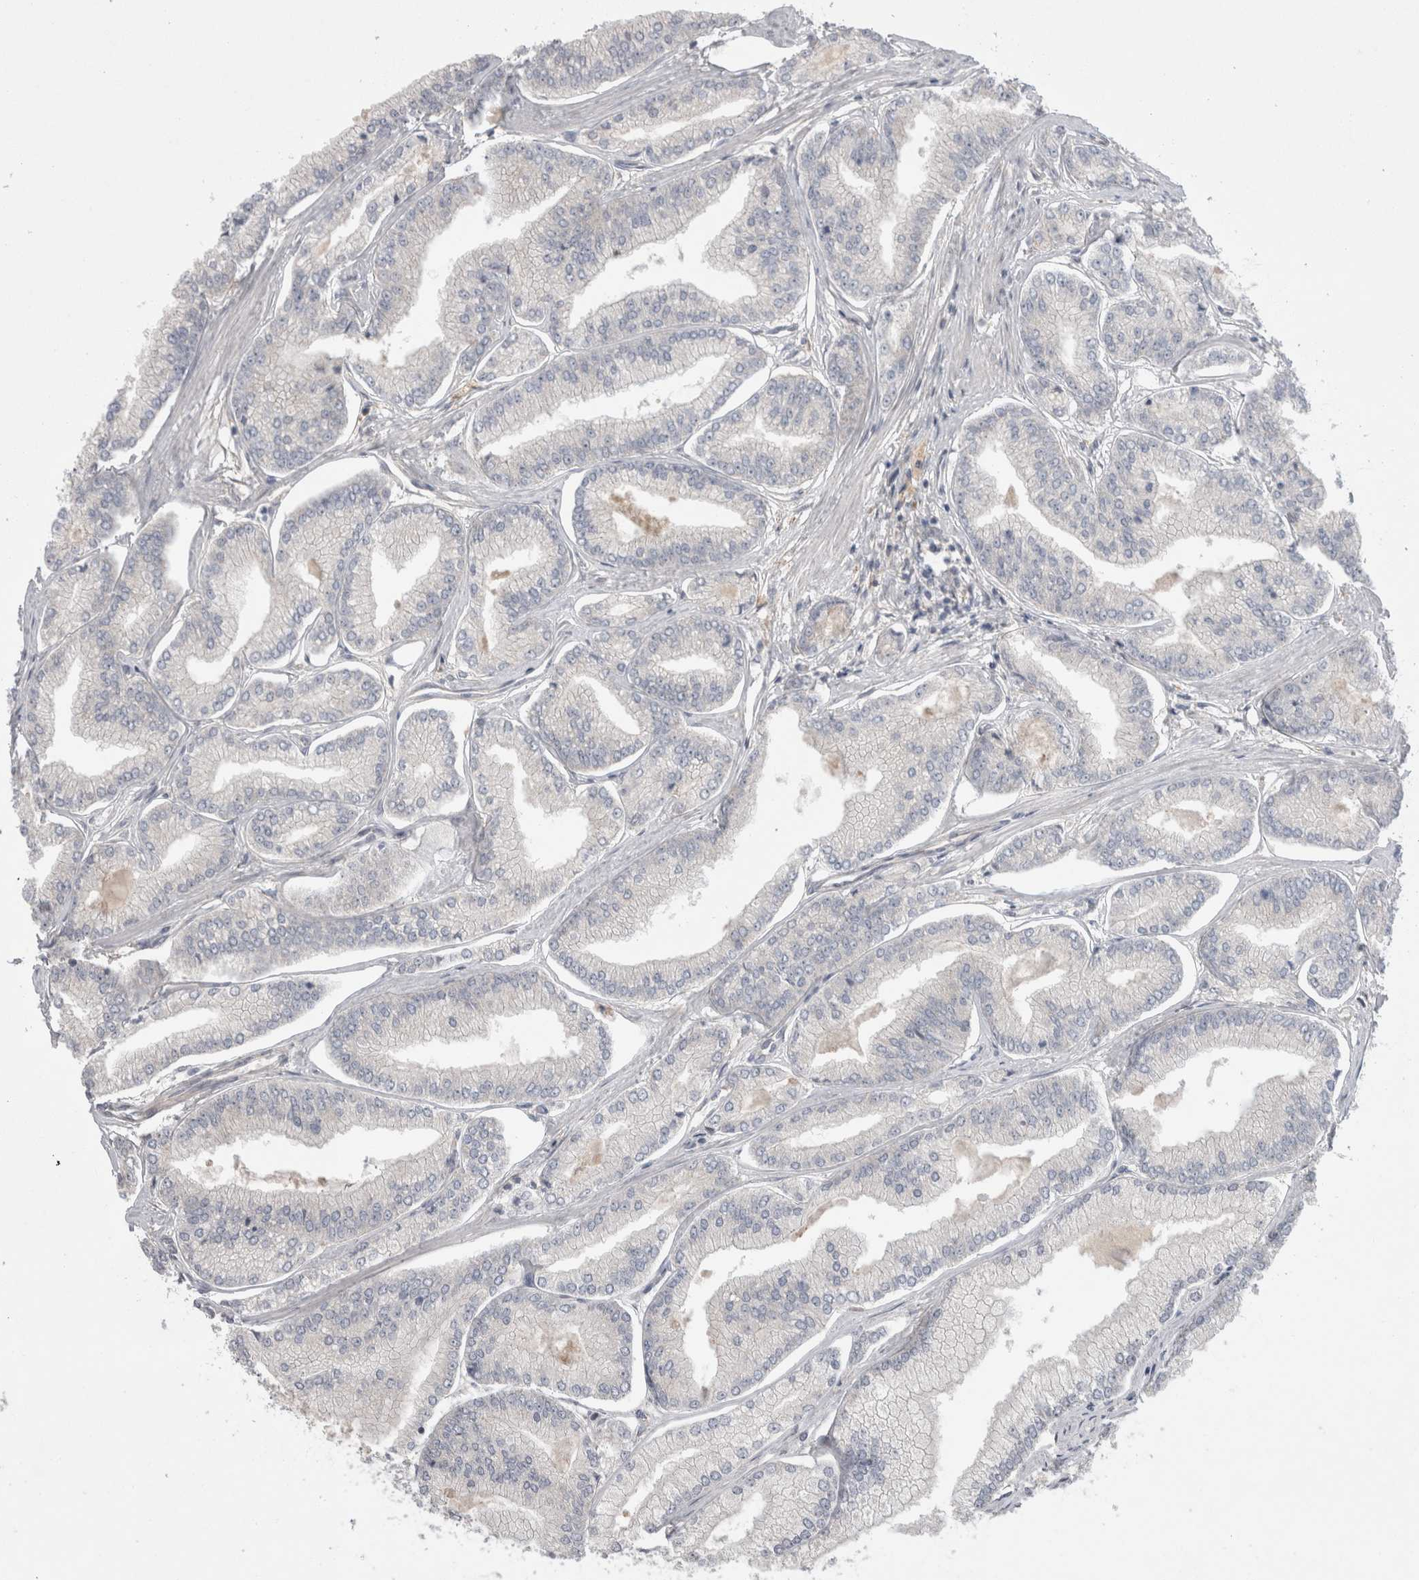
{"staining": {"intensity": "negative", "quantity": "none", "location": "none"}, "tissue": "prostate cancer", "cell_type": "Tumor cells", "image_type": "cancer", "snomed": [{"axis": "morphology", "description": "Adenocarcinoma, Low grade"}, {"axis": "topography", "description": "Prostate"}], "caption": "Tumor cells are negative for brown protein staining in prostate low-grade adenocarcinoma.", "gene": "DARS2", "patient": {"sex": "male", "age": 52}}